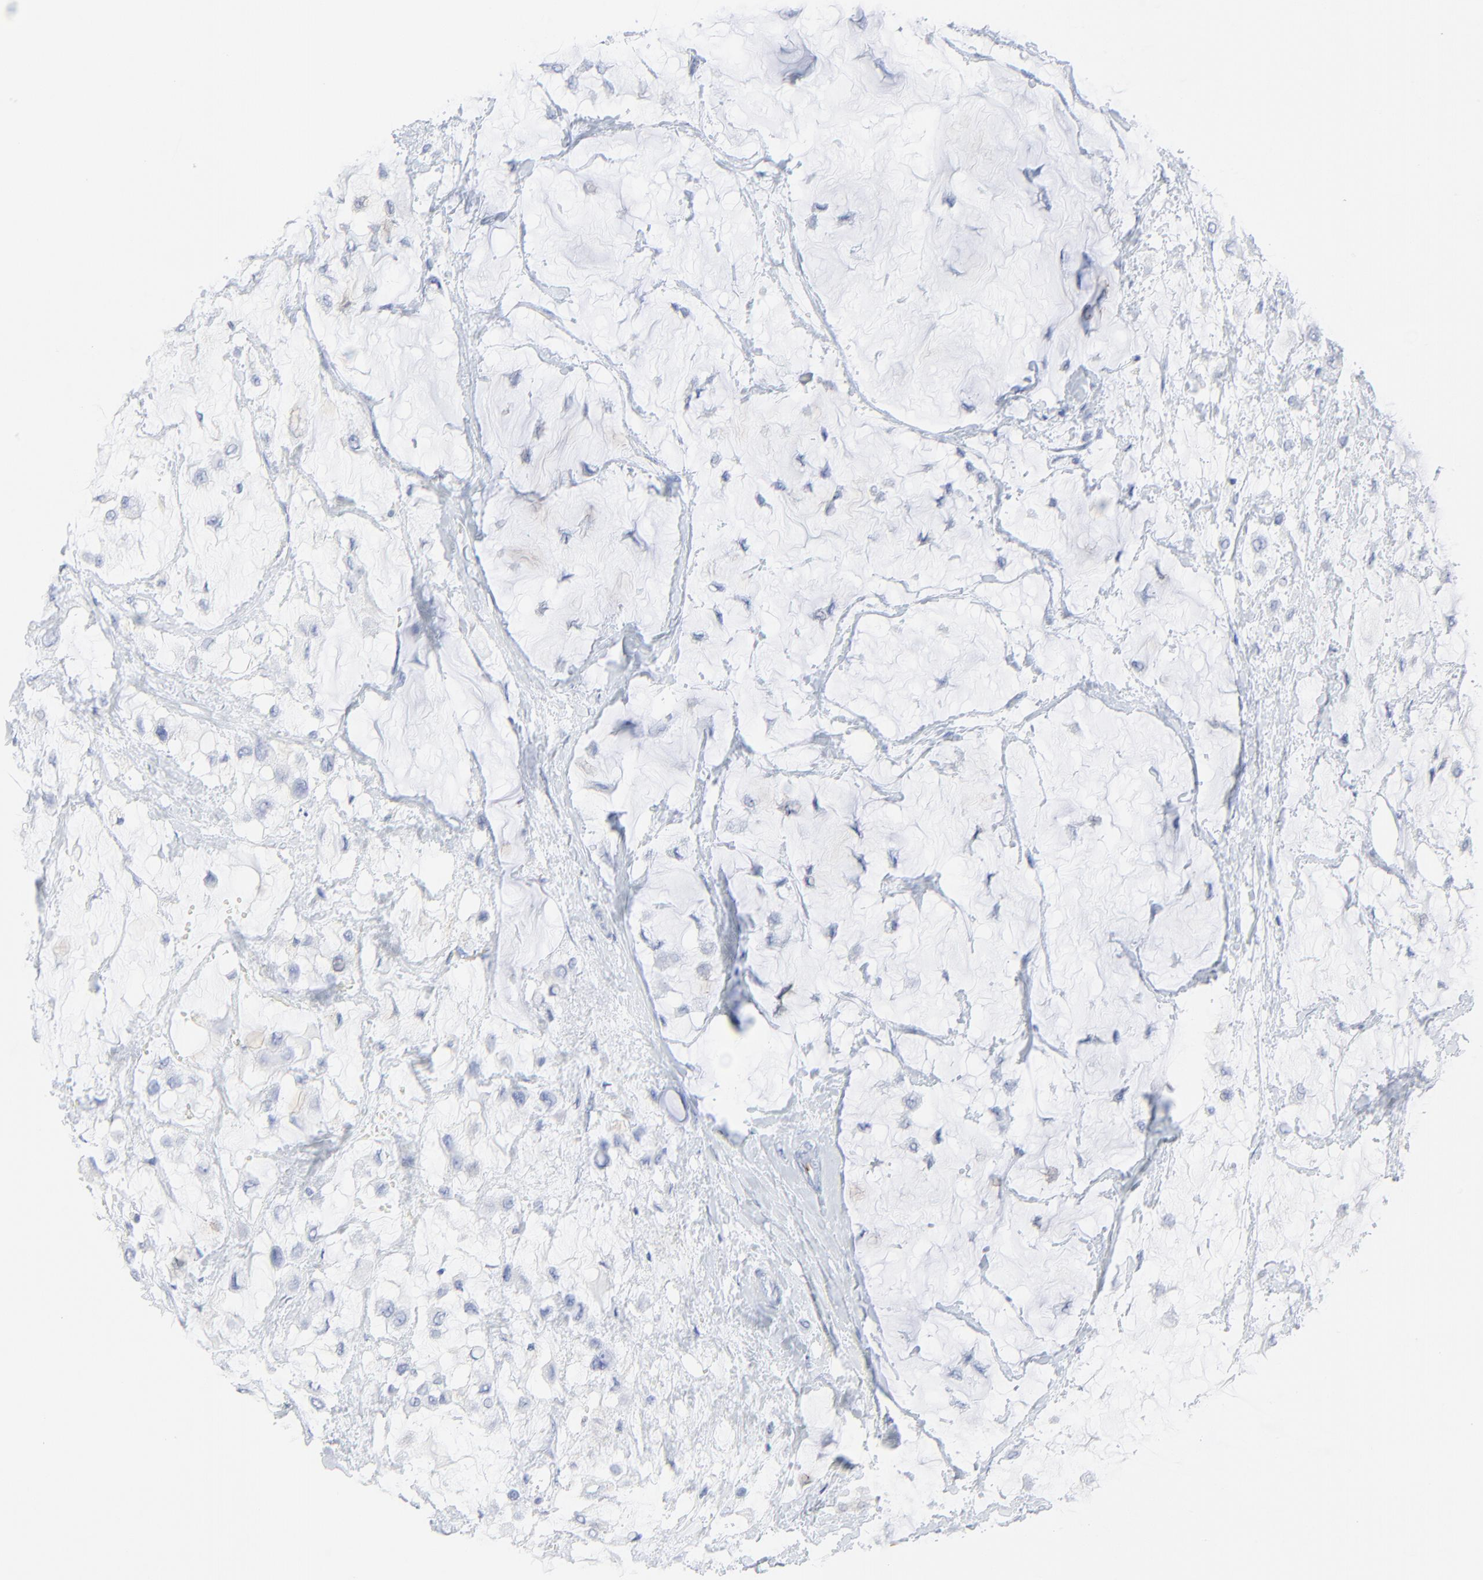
{"staining": {"intensity": "negative", "quantity": "none", "location": "none"}, "tissue": "breast cancer", "cell_type": "Tumor cells", "image_type": "cancer", "snomed": [{"axis": "morphology", "description": "Lobular carcinoma"}, {"axis": "topography", "description": "Breast"}], "caption": "IHC image of human breast lobular carcinoma stained for a protein (brown), which reveals no positivity in tumor cells.", "gene": "LCN2", "patient": {"sex": "female", "age": 85}}